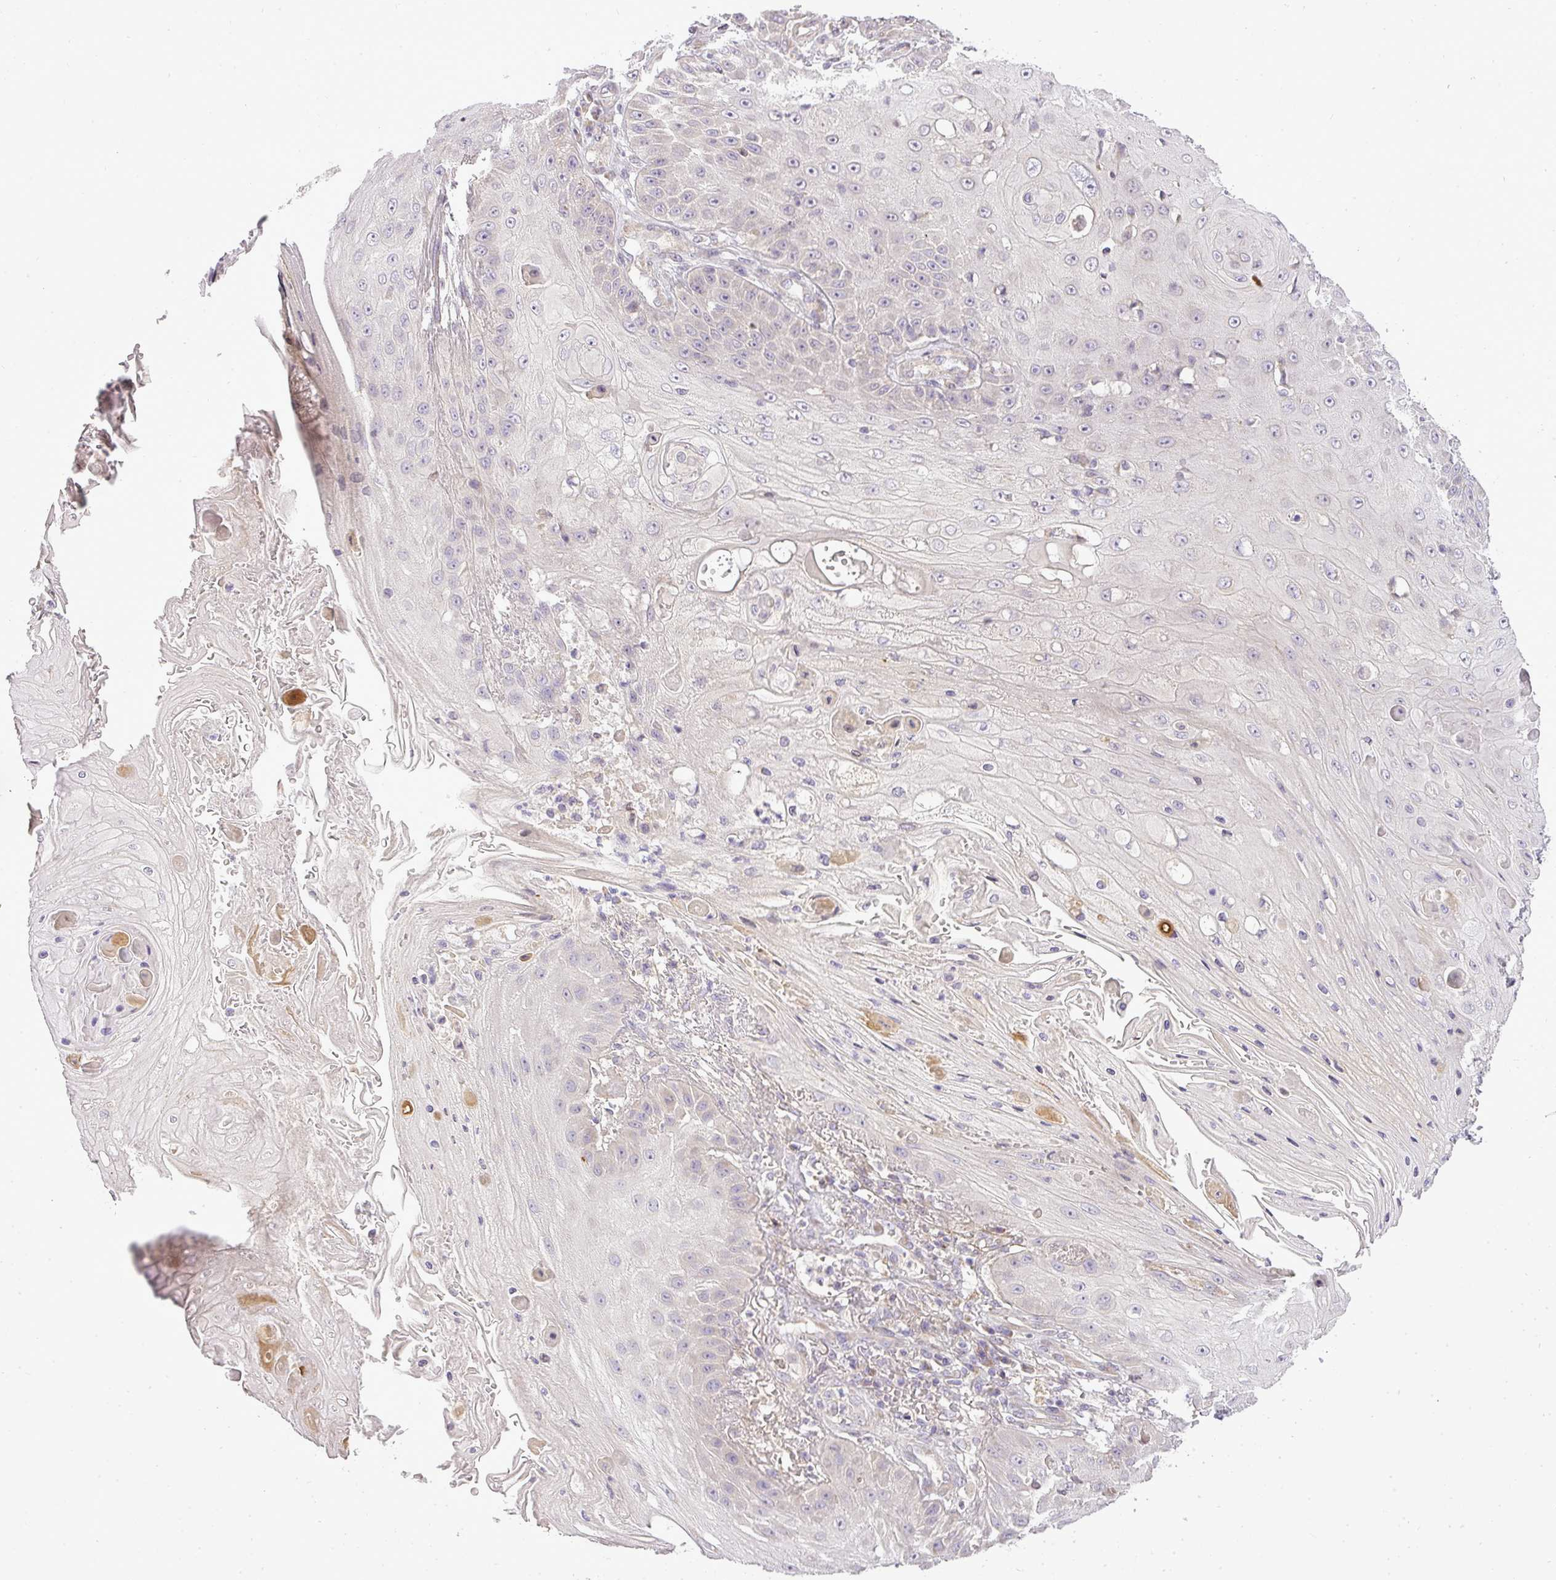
{"staining": {"intensity": "negative", "quantity": "none", "location": "none"}, "tissue": "skin cancer", "cell_type": "Tumor cells", "image_type": "cancer", "snomed": [{"axis": "morphology", "description": "Squamous cell carcinoma, NOS"}, {"axis": "topography", "description": "Skin"}], "caption": "High magnification brightfield microscopy of squamous cell carcinoma (skin) stained with DAB (3,3'-diaminobenzidine) (brown) and counterstained with hematoxylin (blue): tumor cells show no significant staining.", "gene": "ZDHHC1", "patient": {"sex": "male", "age": 70}}